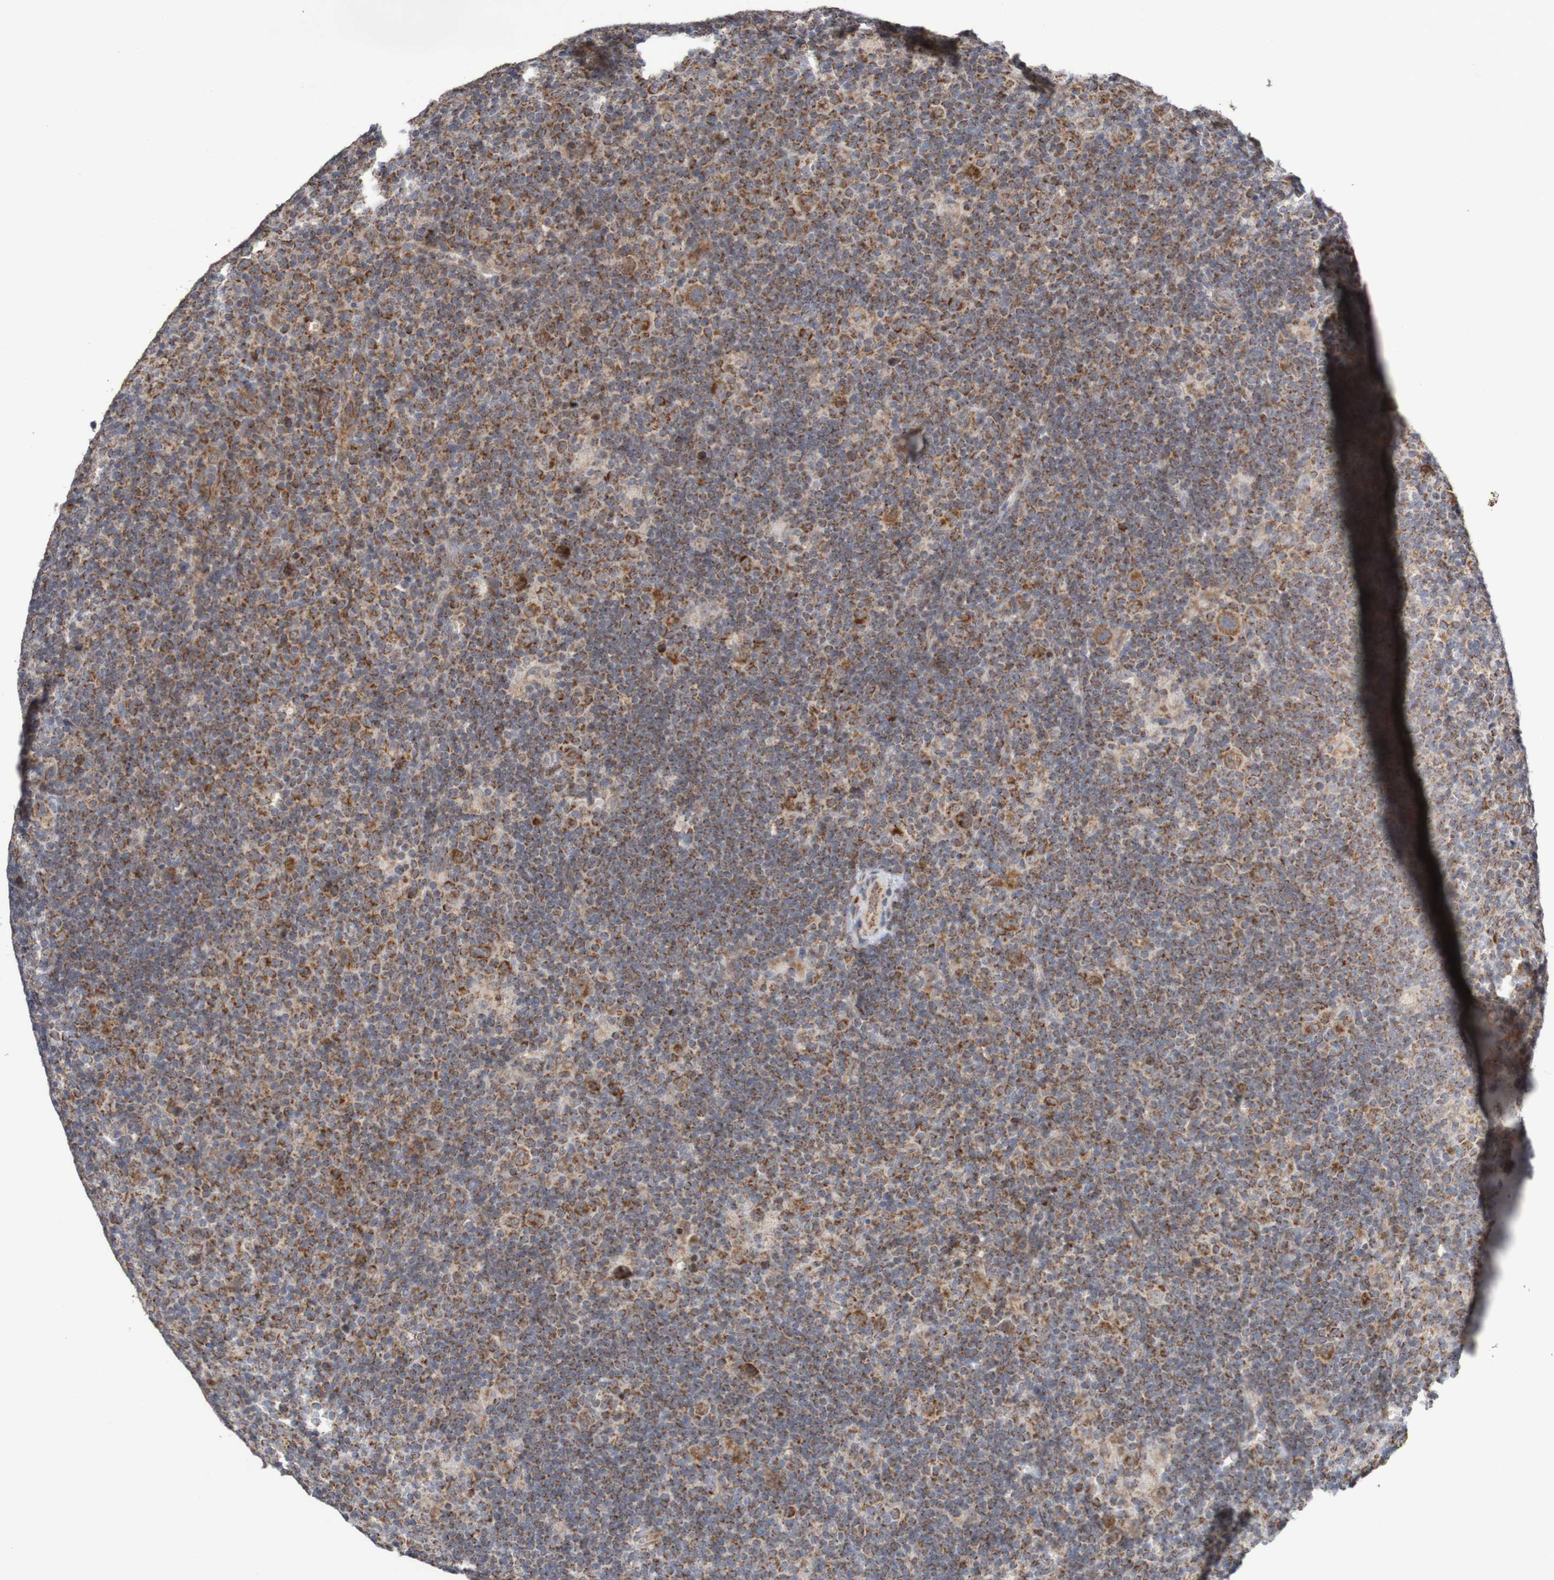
{"staining": {"intensity": "moderate", "quantity": ">75%", "location": "cytoplasmic/membranous"}, "tissue": "lymphoma", "cell_type": "Tumor cells", "image_type": "cancer", "snomed": [{"axis": "morphology", "description": "Hodgkin's disease, NOS"}, {"axis": "topography", "description": "Lymph node"}], "caption": "IHC of Hodgkin's disease exhibits medium levels of moderate cytoplasmic/membranous expression in about >75% of tumor cells. (brown staining indicates protein expression, while blue staining denotes nuclei).", "gene": "DVL1", "patient": {"sex": "female", "age": 57}}